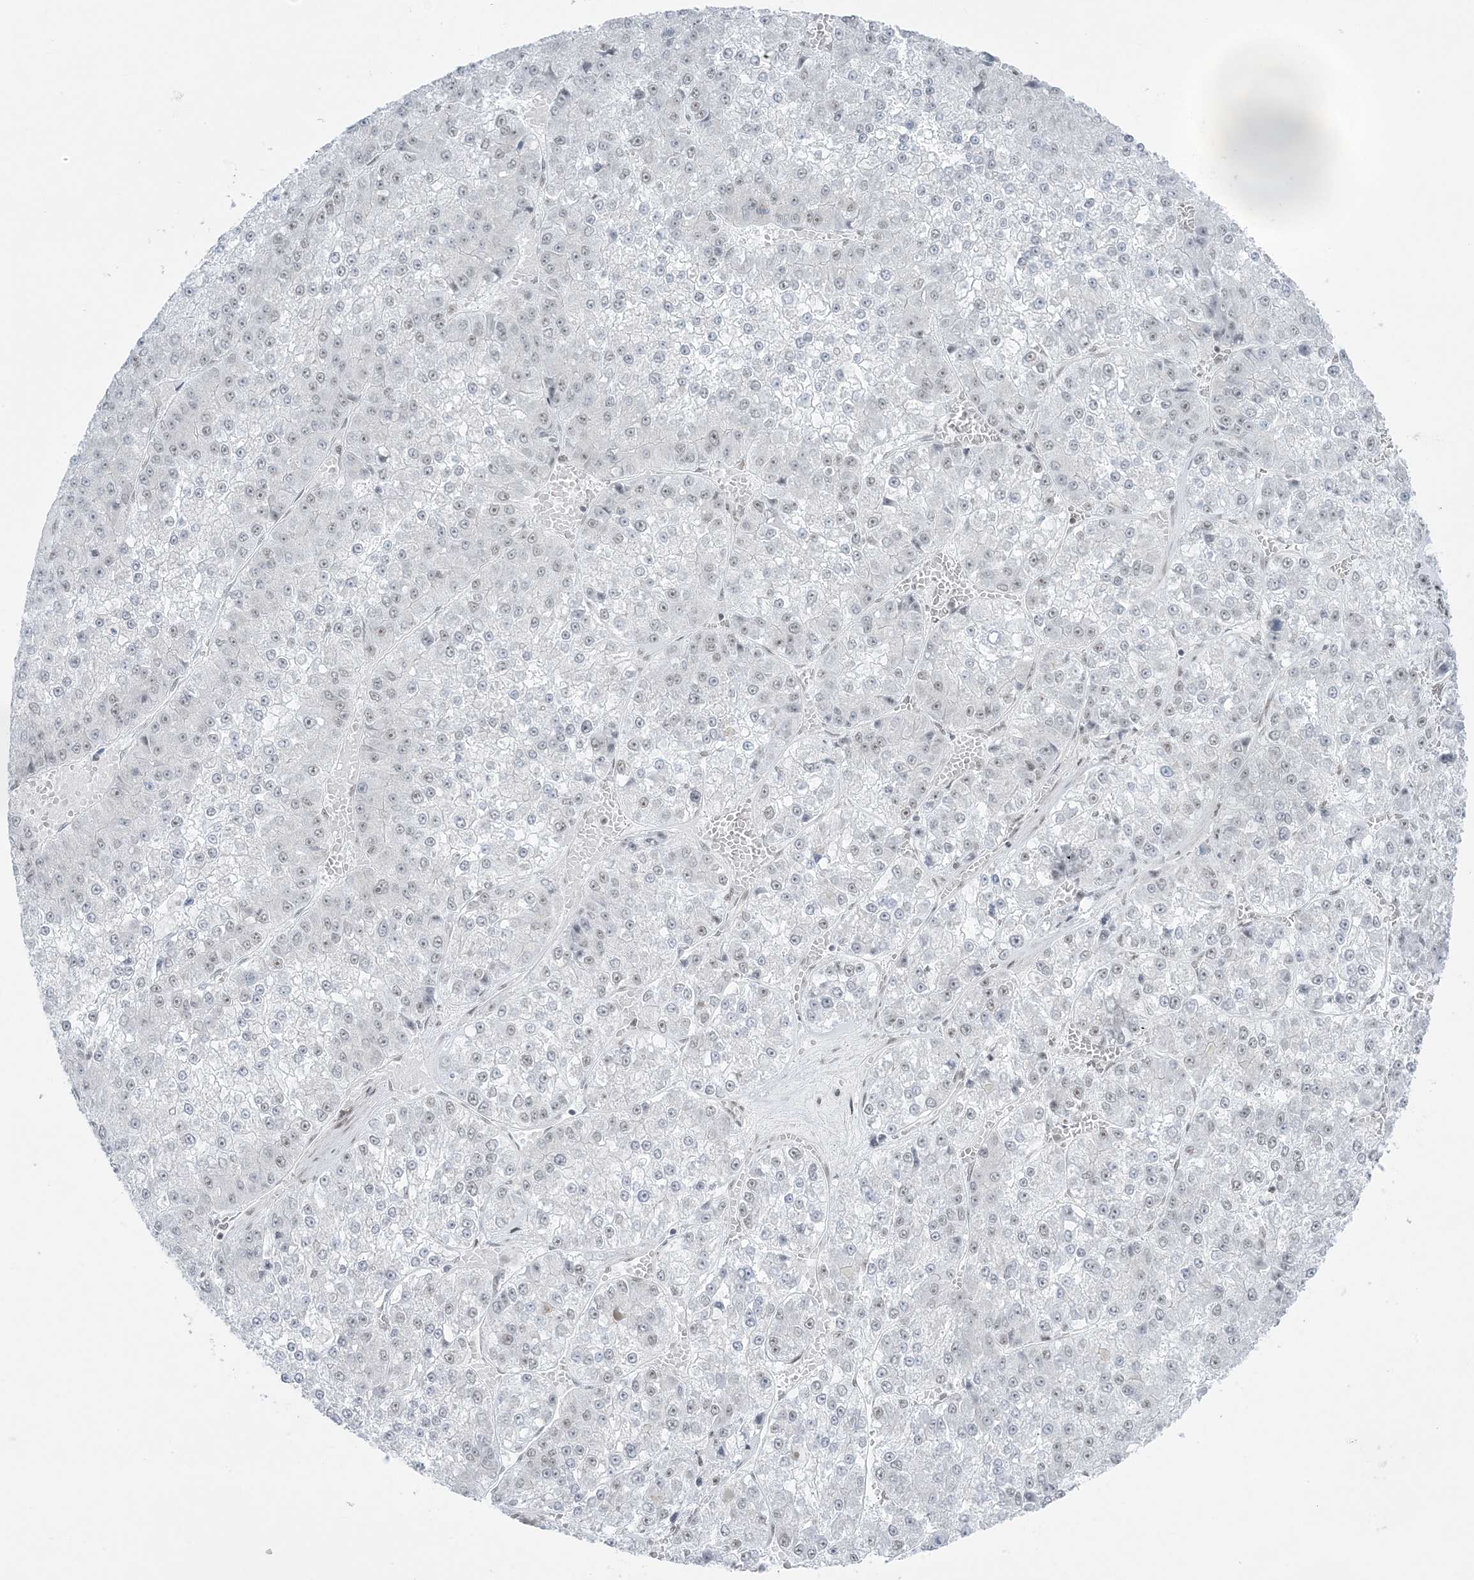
{"staining": {"intensity": "negative", "quantity": "none", "location": "none"}, "tissue": "liver cancer", "cell_type": "Tumor cells", "image_type": "cancer", "snomed": [{"axis": "morphology", "description": "Carcinoma, Hepatocellular, NOS"}, {"axis": "topography", "description": "Liver"}], "caption": "Immunohistochemical staining of hepatocellular carcinoma (liver) displays no significant staining in tumor cells.", "gene": "ZNF787", "patient": {"sex": "female", "age": 73}}